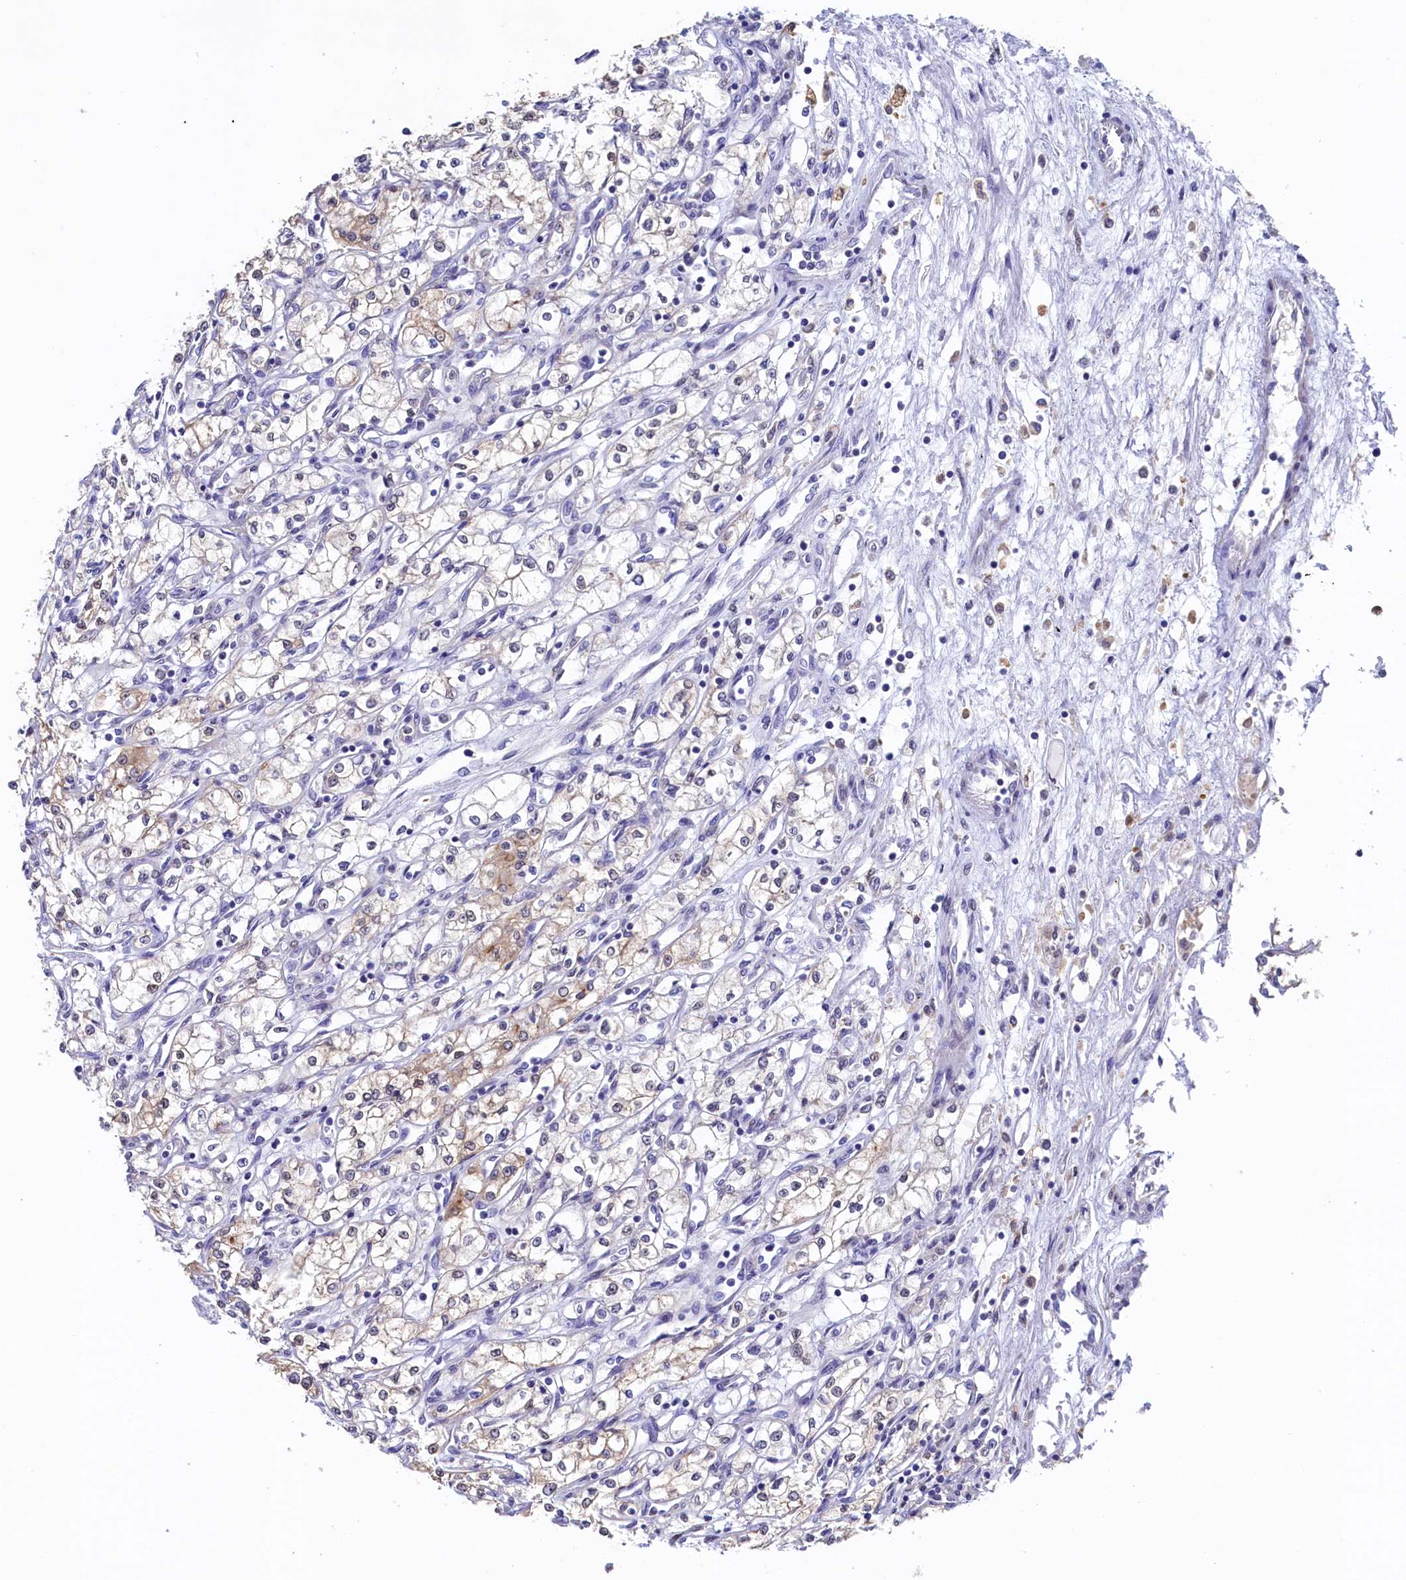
{"staining": {"intensity": "weak", "quantity": "<25%", "location": "cytoplasmic/membranous"}, "tissue": "renal cancer", "cell_type": "Tumor cells", "image_type": "cancer", "snomed": [{"axis": "morphology", "description": "Adenocarcinoma, NOS"}, {"axis": "topography", "description": "Kidney"}], "caption": "Protein analysis of renal adenocarcinoma displays no significant staining in tumor cells.", "gene": "AHCY", "patient": {"sex": "male", "age": 59}}